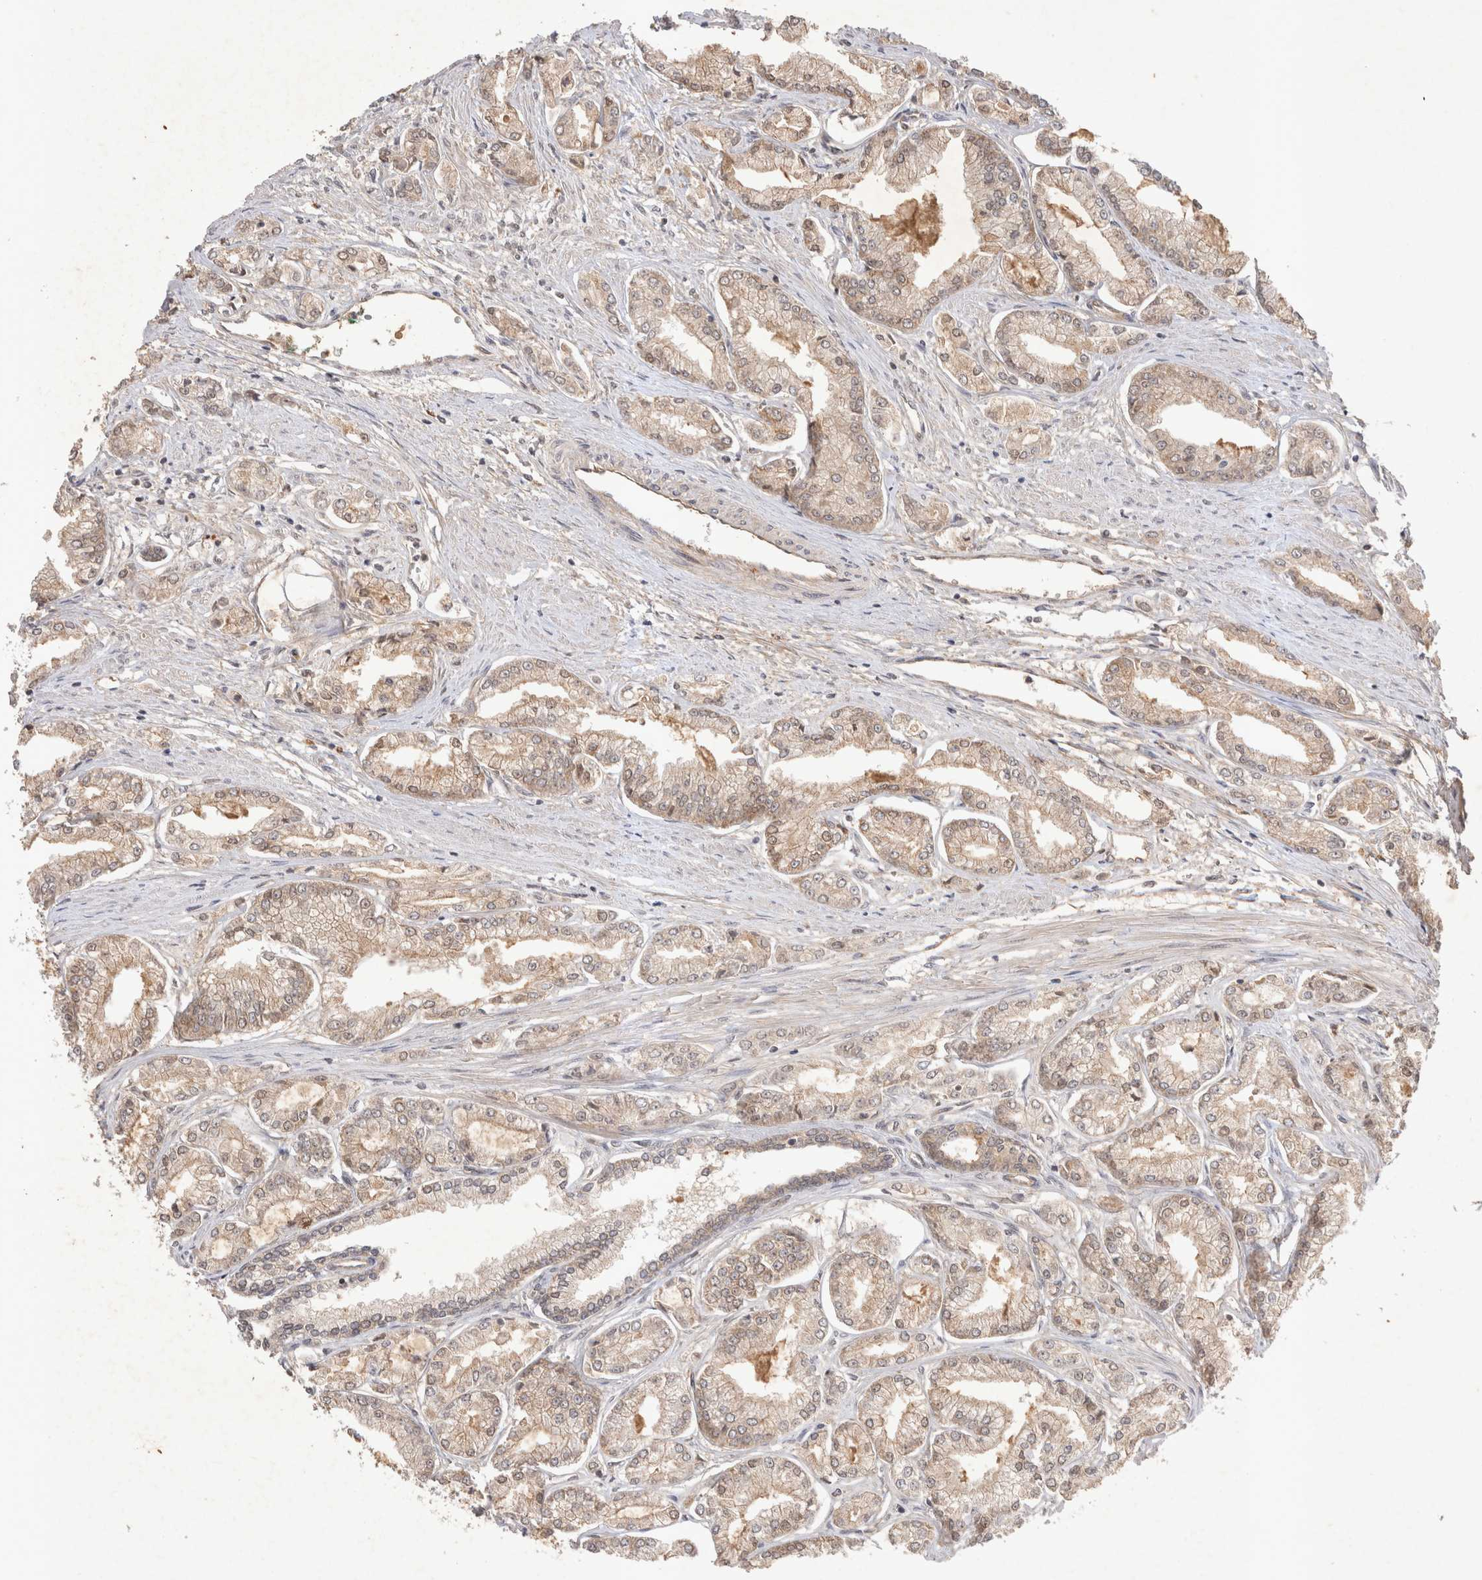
{"staining": {"intensity": "weak", "quantity": "25%-75%", "location": "cytoplasmic/membranous,nuclear"}, "tissue": "prostate cancer", "cell_type": "Tumor cells", "image_type": "cancer", "snomed": [{"axis": "morphology", "description": "Adenocarcinoma, Low grade"}, {"axis": "topography", "description": "Prostate"}], "caption": "Immunohistochemistry (IHC) of prostate cancer reveals low levels of weak cytoplasmic/membranous and nuclear expression in about 25%-75% of tumor cells.", "gene": "YES1", "patient": {"sex": "male", "age": 52}}